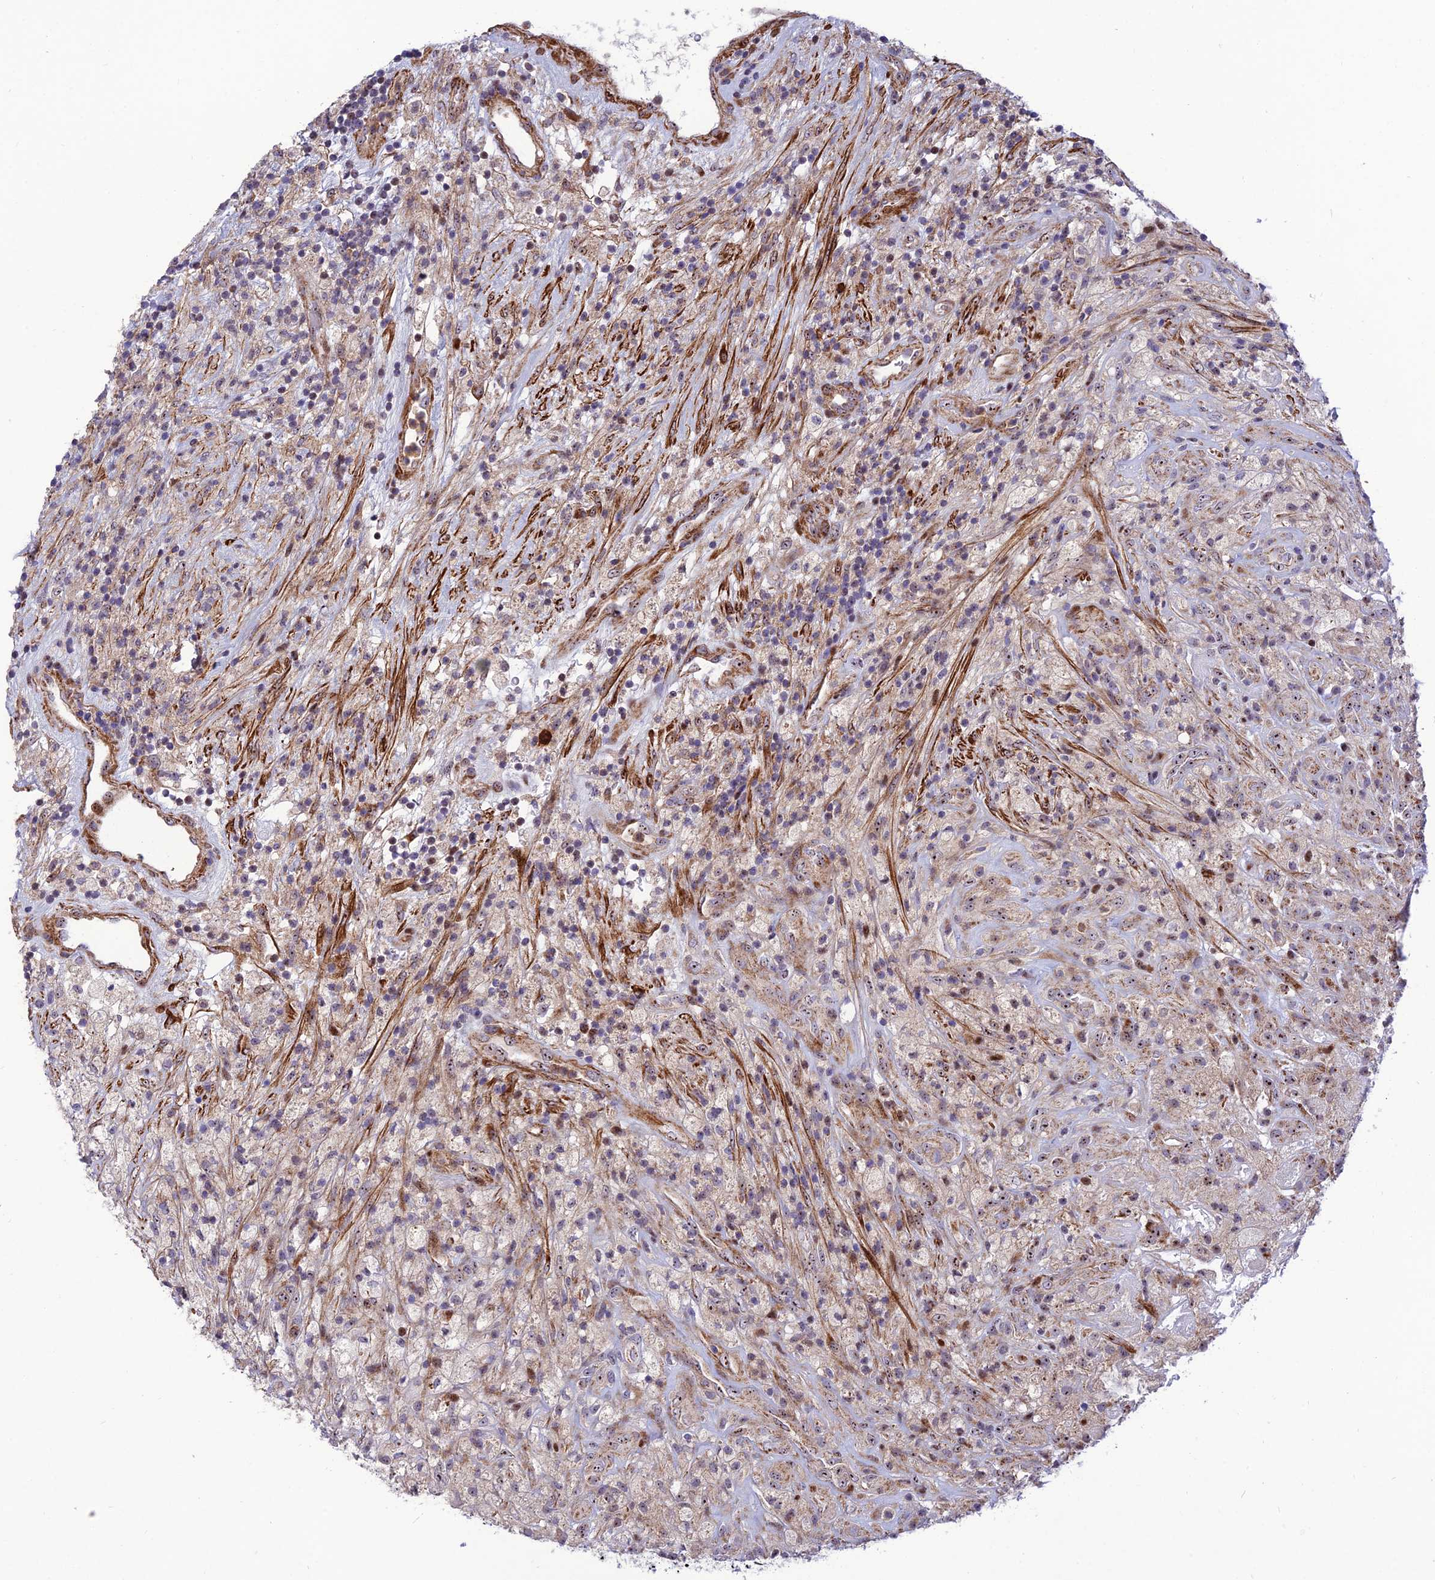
{"staining": {"intensity": "weak", "quantity": "<25%", "location": "cytoplasmic/membranous,nuclear"}, "tissue": "glioma", "cell_type": "Tumor cells", "image_type": "cancer", "snomed": [{"axis": "morphology", "description": "Glioma, malignant, High grade"}, {"axis": "topography", "description": "Brain"}], "caption": "This is a micrograph of immunohistochemistry staining of malignant glioma (high-grade), which shows no staining in tumor cells.", "gene": "KBTBD7", "patient": {"sex": "male", "age": 69}}